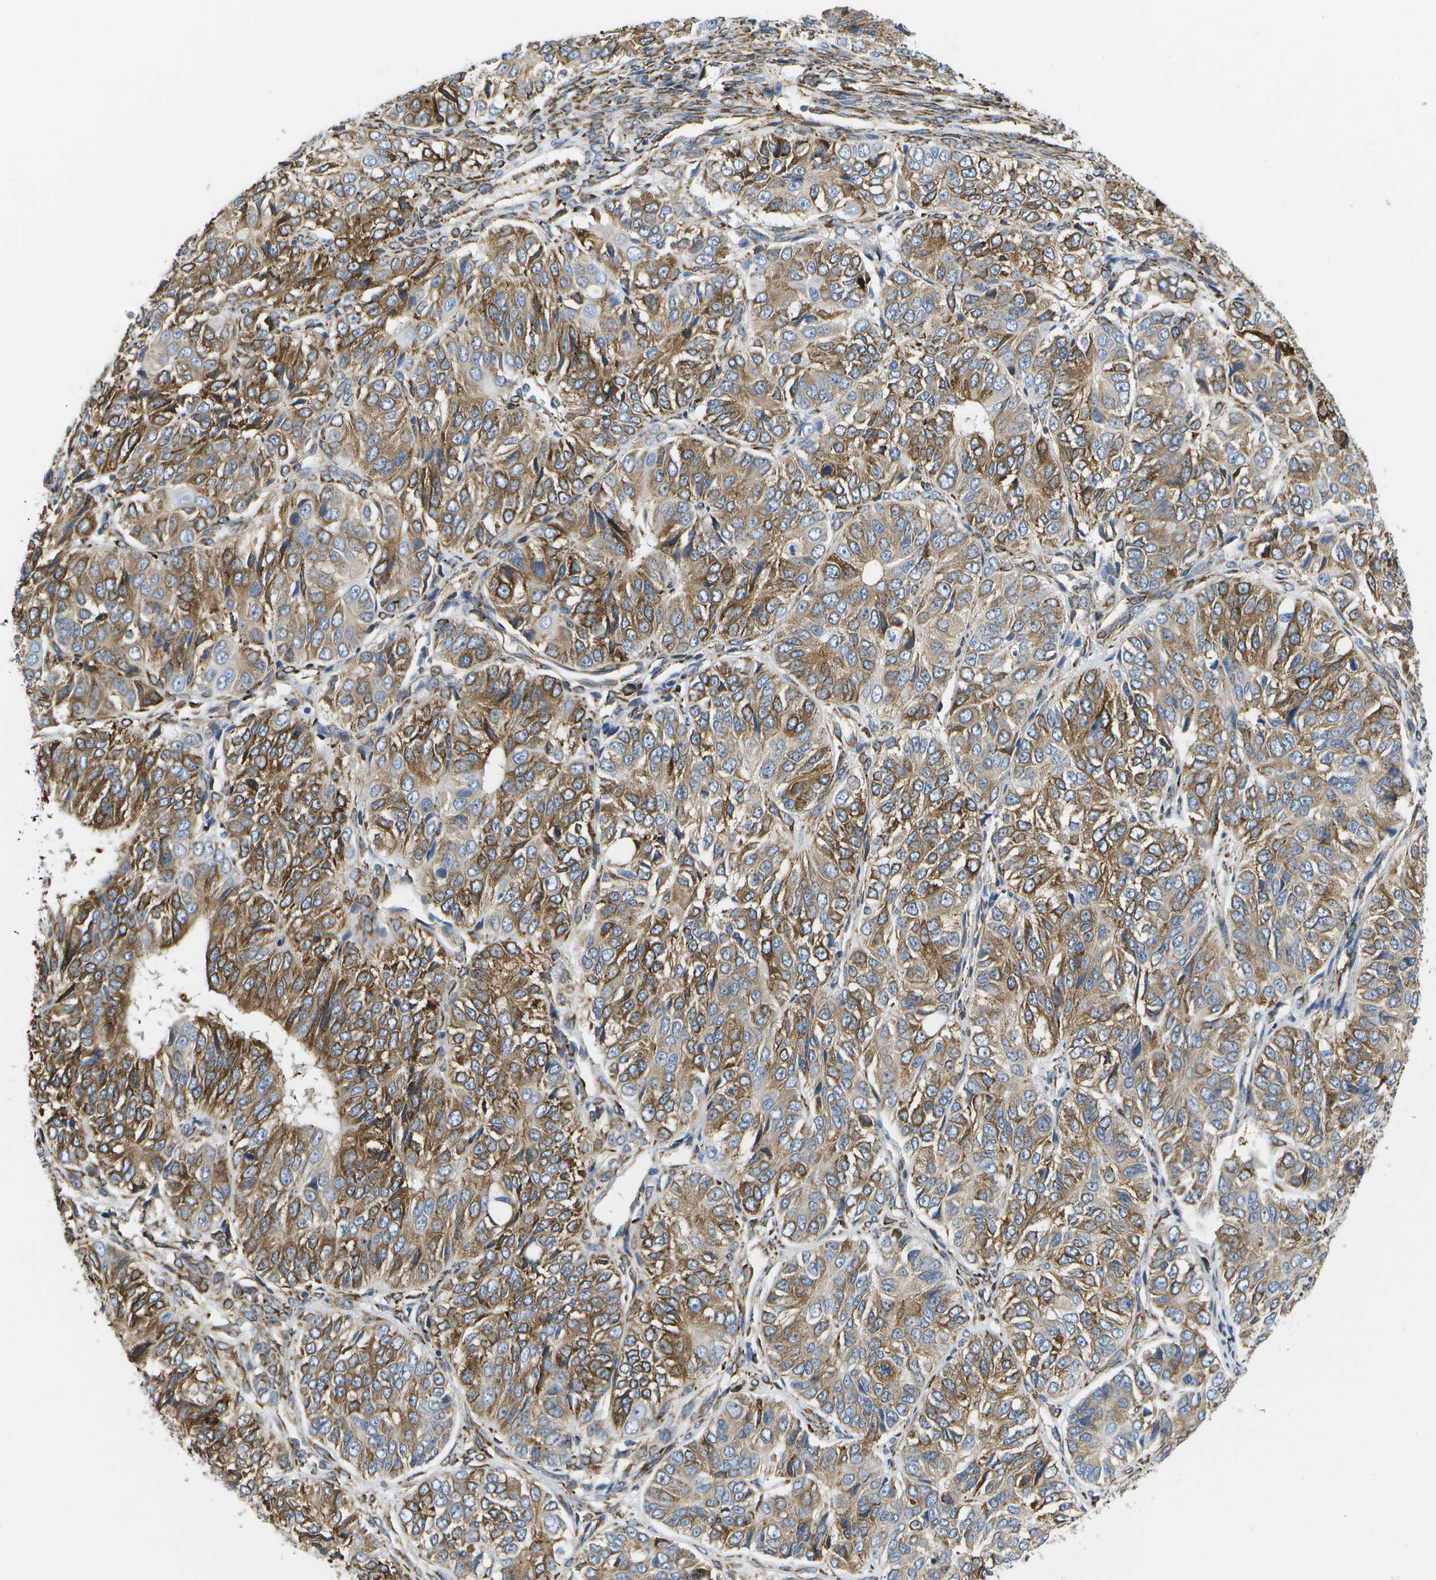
{"staining": {"intensity": "moderate", "quantity": ">75%", "location": "cytoplasmic/membranous"}, "tissue": "ovarian cancer", "cell_type": "Tumor cells", "image_type": "cancer", "snomed": [{"axis": "morphology", "description": "Carcinoma, endometroid"}, {"axis": "topography", "description": "Ovary"}], "caption": "Immunohistochemical staining of ovarian cancer reveals moderate cytoplasmic/membranous protein expression in about >75% of tumor cells.", "gene": "ZDHHC17", "patient": {"sex": "female", "age": 51}}